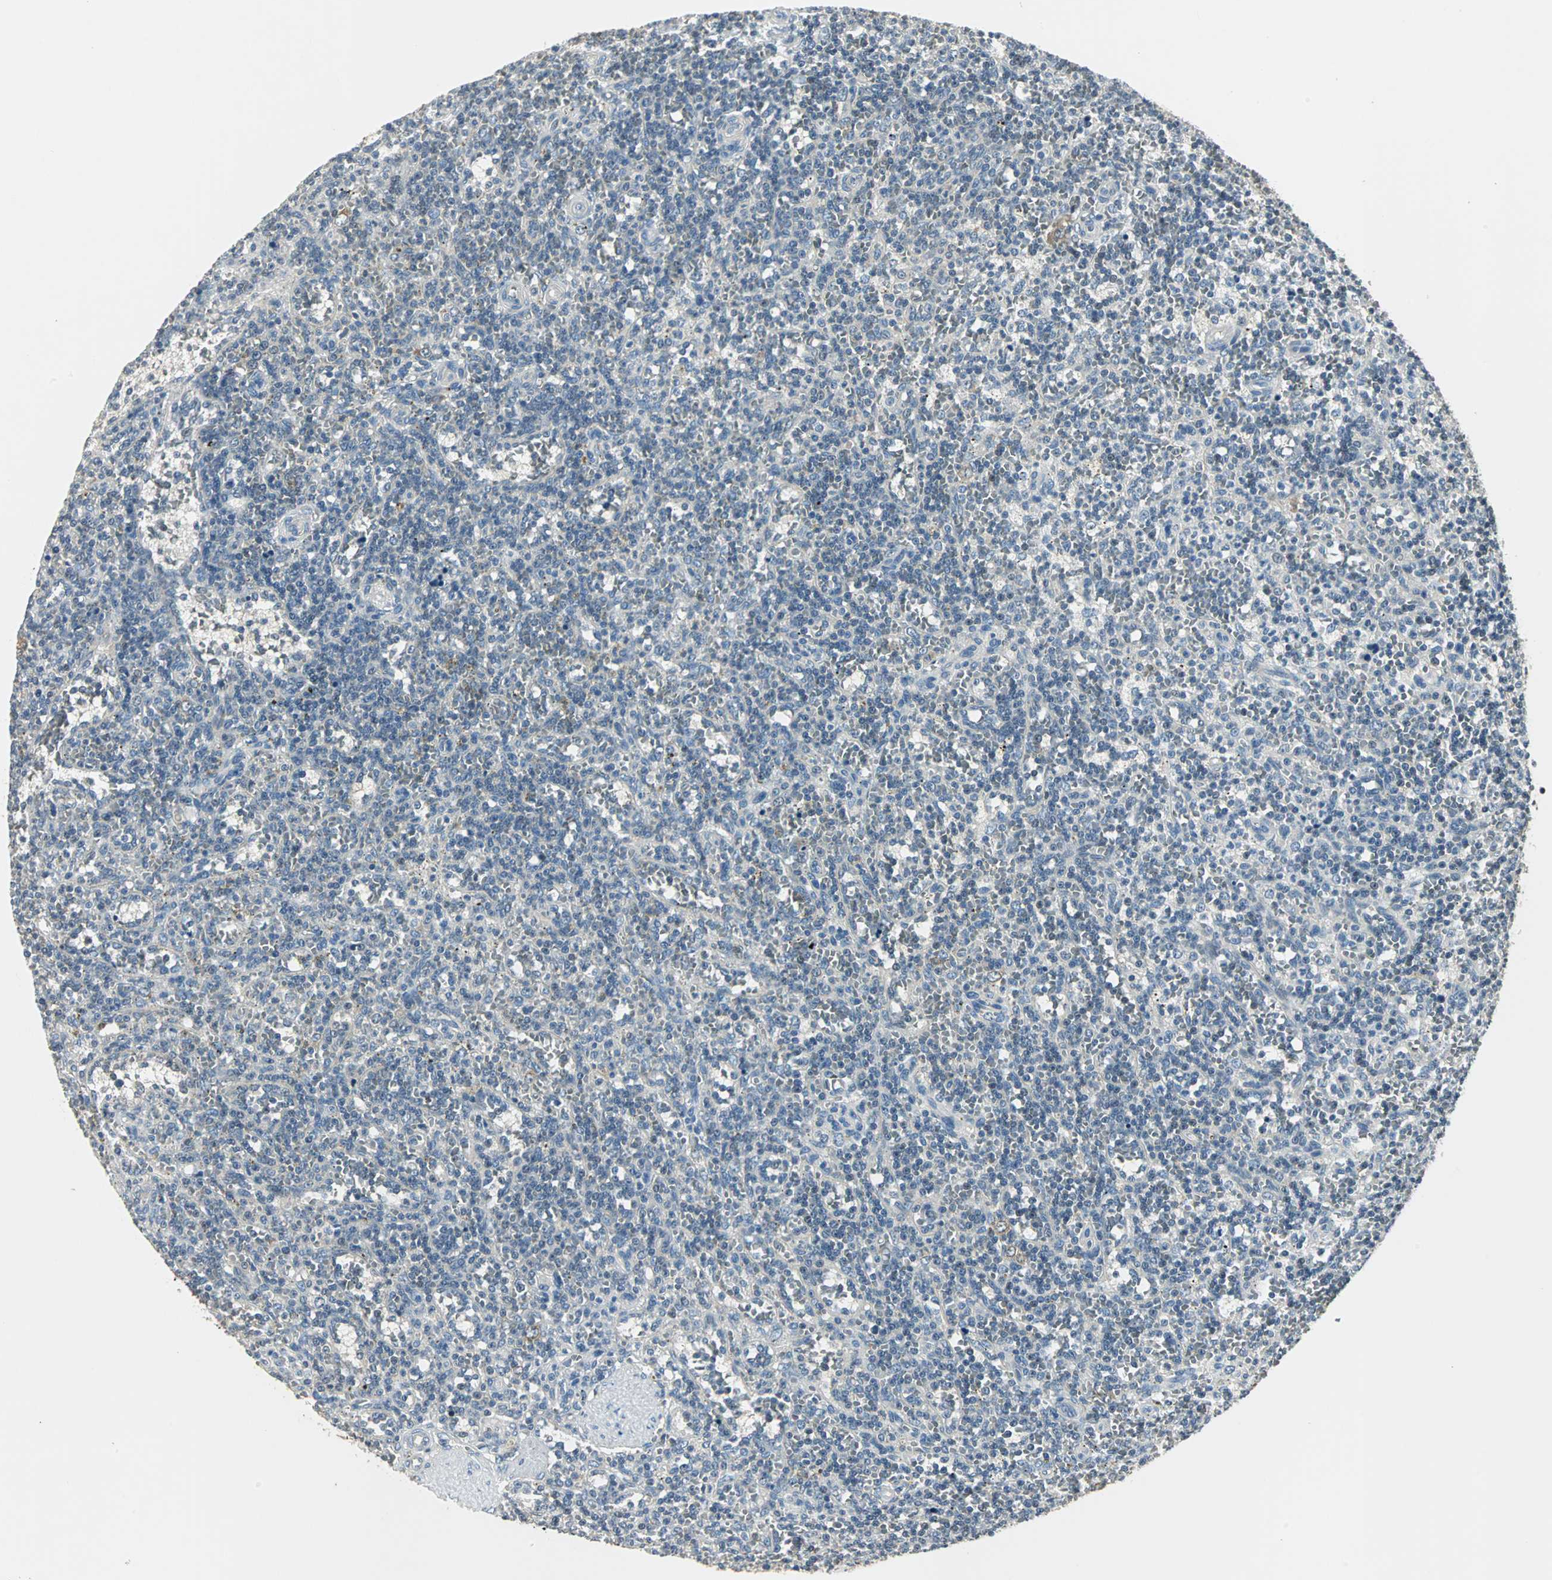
{"staining": {"intensity": "negative", "quantity": "none", "location": "none"}, "tissue": "lymphoma", "cell_type": "Tumor cells", "image_type": "cancer", "snomed": [{"axis": "morphology", "description": "Malignant lymphoma, non-Hodgkin's type, Low grade"}, {"axis": "topography", "description": "Spleen"}], "caption": "An immunohistochemistry (IHC) image of lymphoma is shown. There is no staining in tumor cells of lymphoma.", "gene": "CCT5", "patient": {"sex": "male", "age": 73}}